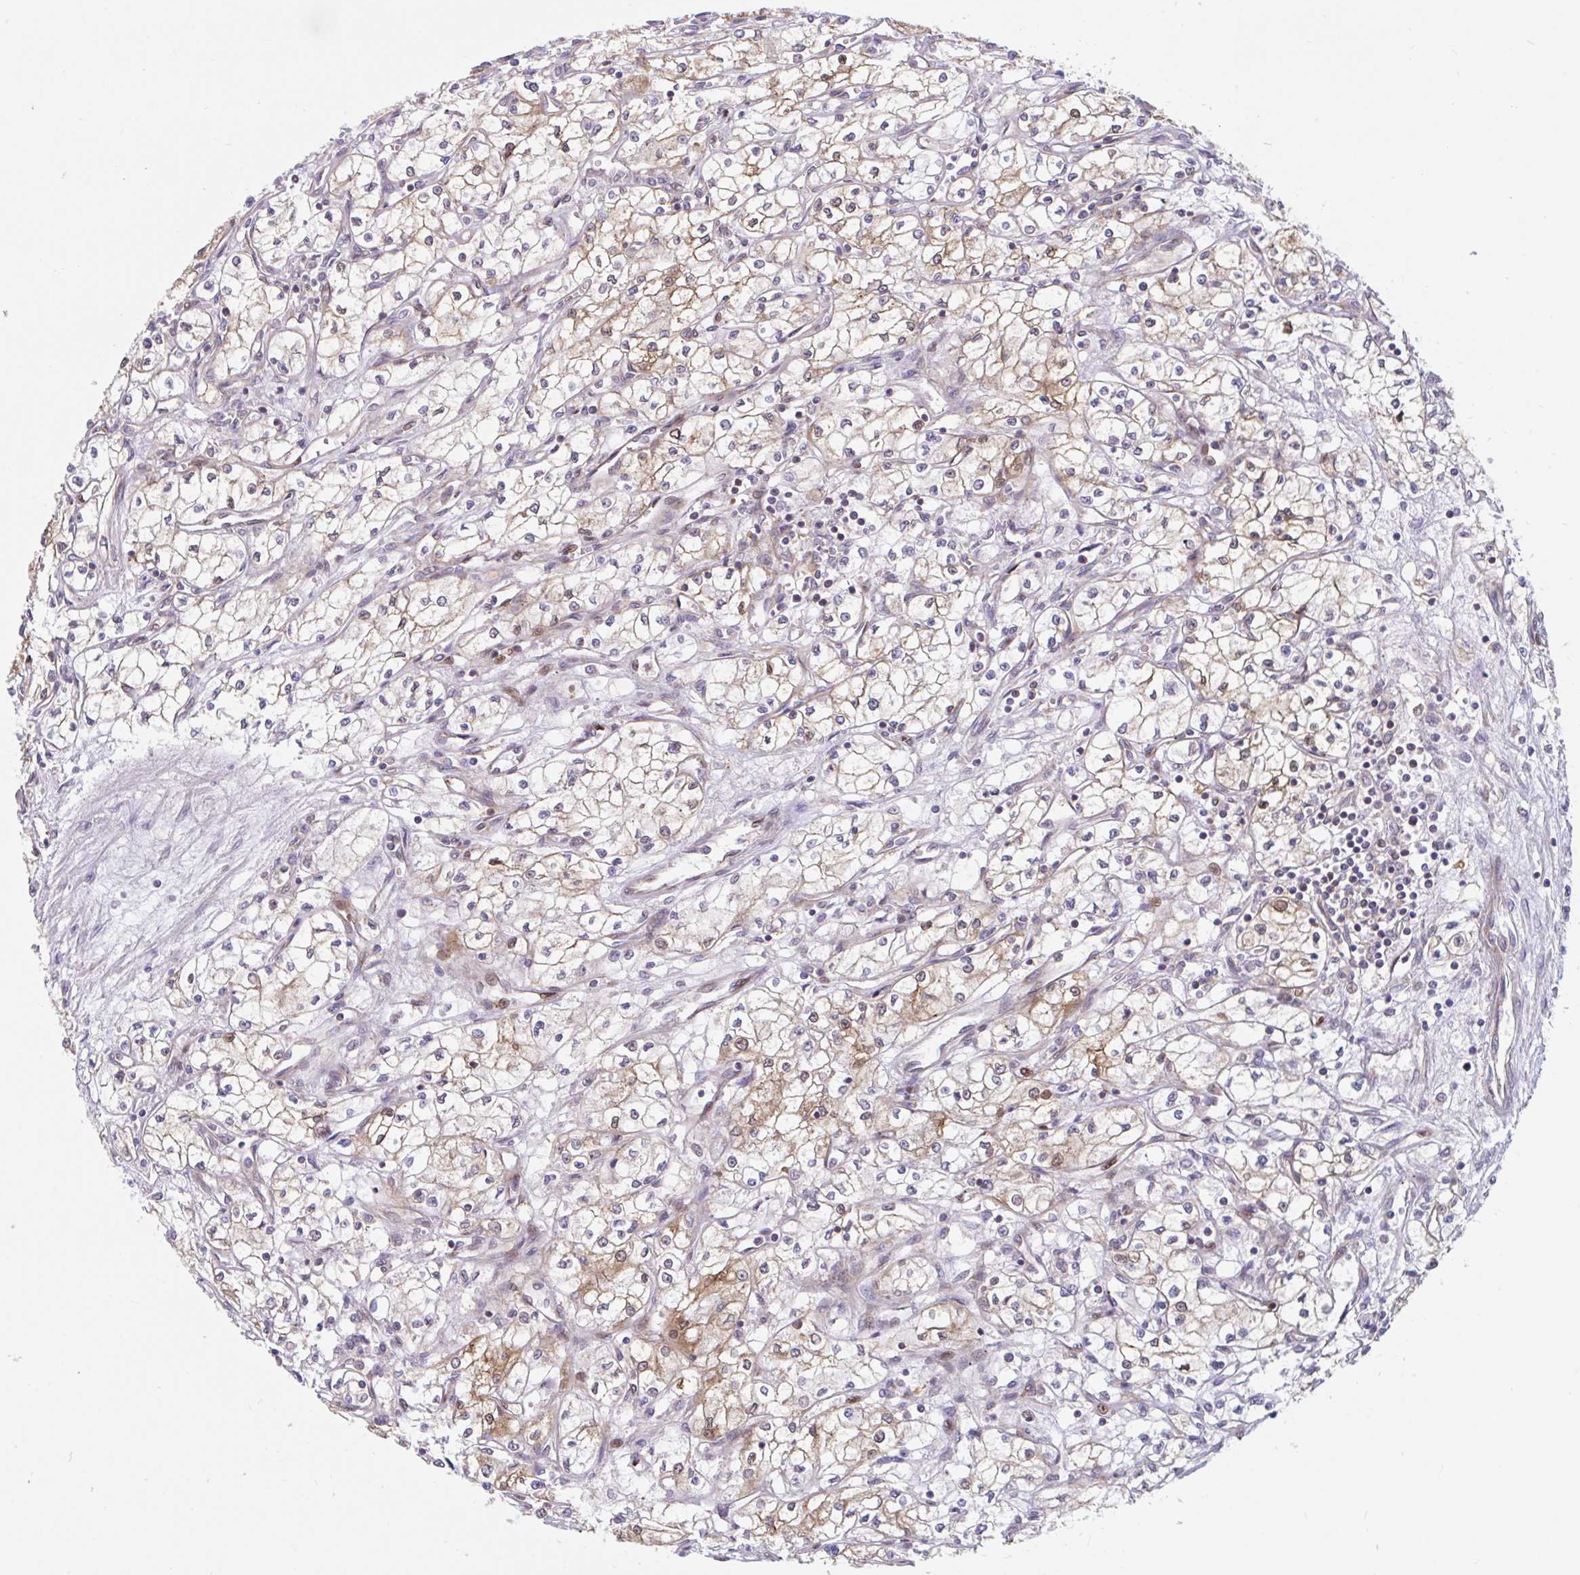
{"staining": {"intensity": "moderate", "quantity": ">75%", "location": "cytoplasmic/membranous,nuclear"}, "tissue": "renal cancer", "cell_type": "Tumor cells", "image_type": "cancer", "snomed": [{"axis": "morphology", "description": "Adenocarcinoma, NOS"}, {"axis": "topography", "description": "Kidney"}], "caption": "Moderate cytoplasmic/membranous and nuclear staining for a protein is appreciated in about >75% of tumor cells of renal cancer (adenocarcinoma) using immunohistochemistry (IHC).", "gene": "LMNTD2", "patient": {"sex": "male", "age": 59}}